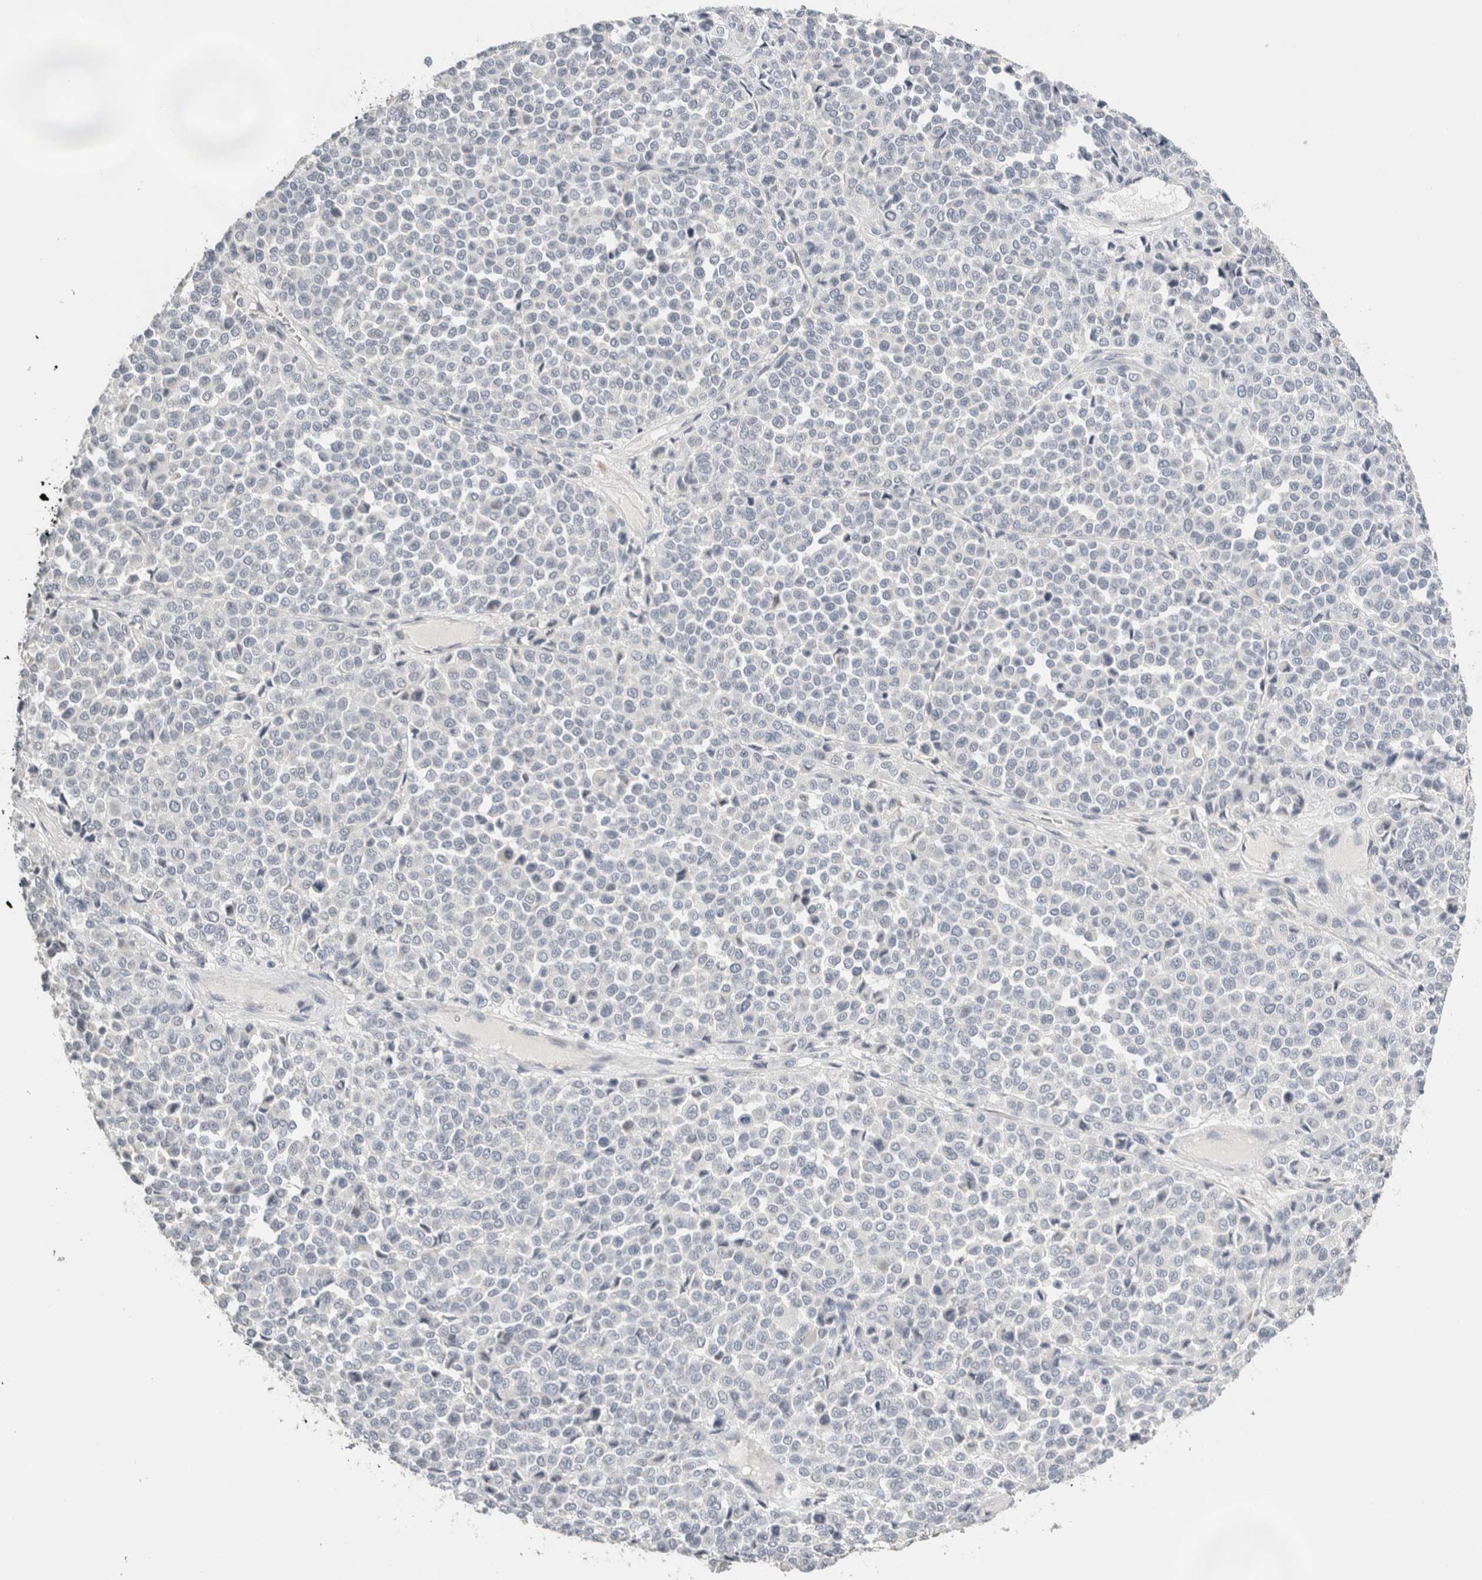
{"staining": {"intensity": "negative", "quantity": "none", "location": "none"}, "tissue": "melanoma", "cell_type": "Tumor cells", "image_type": "cancer", "snomed": [{"axis": "morphology", "description": "Malignant melanoma, Metastatic site"}, {"axis": "topography", "description": "Pancreas"}], "caption": "A photomicrograph of human melanoma is negative for staining in tumor cells.", "gene": "CRAT", "patient": {"sex": "female", "age": 30}}